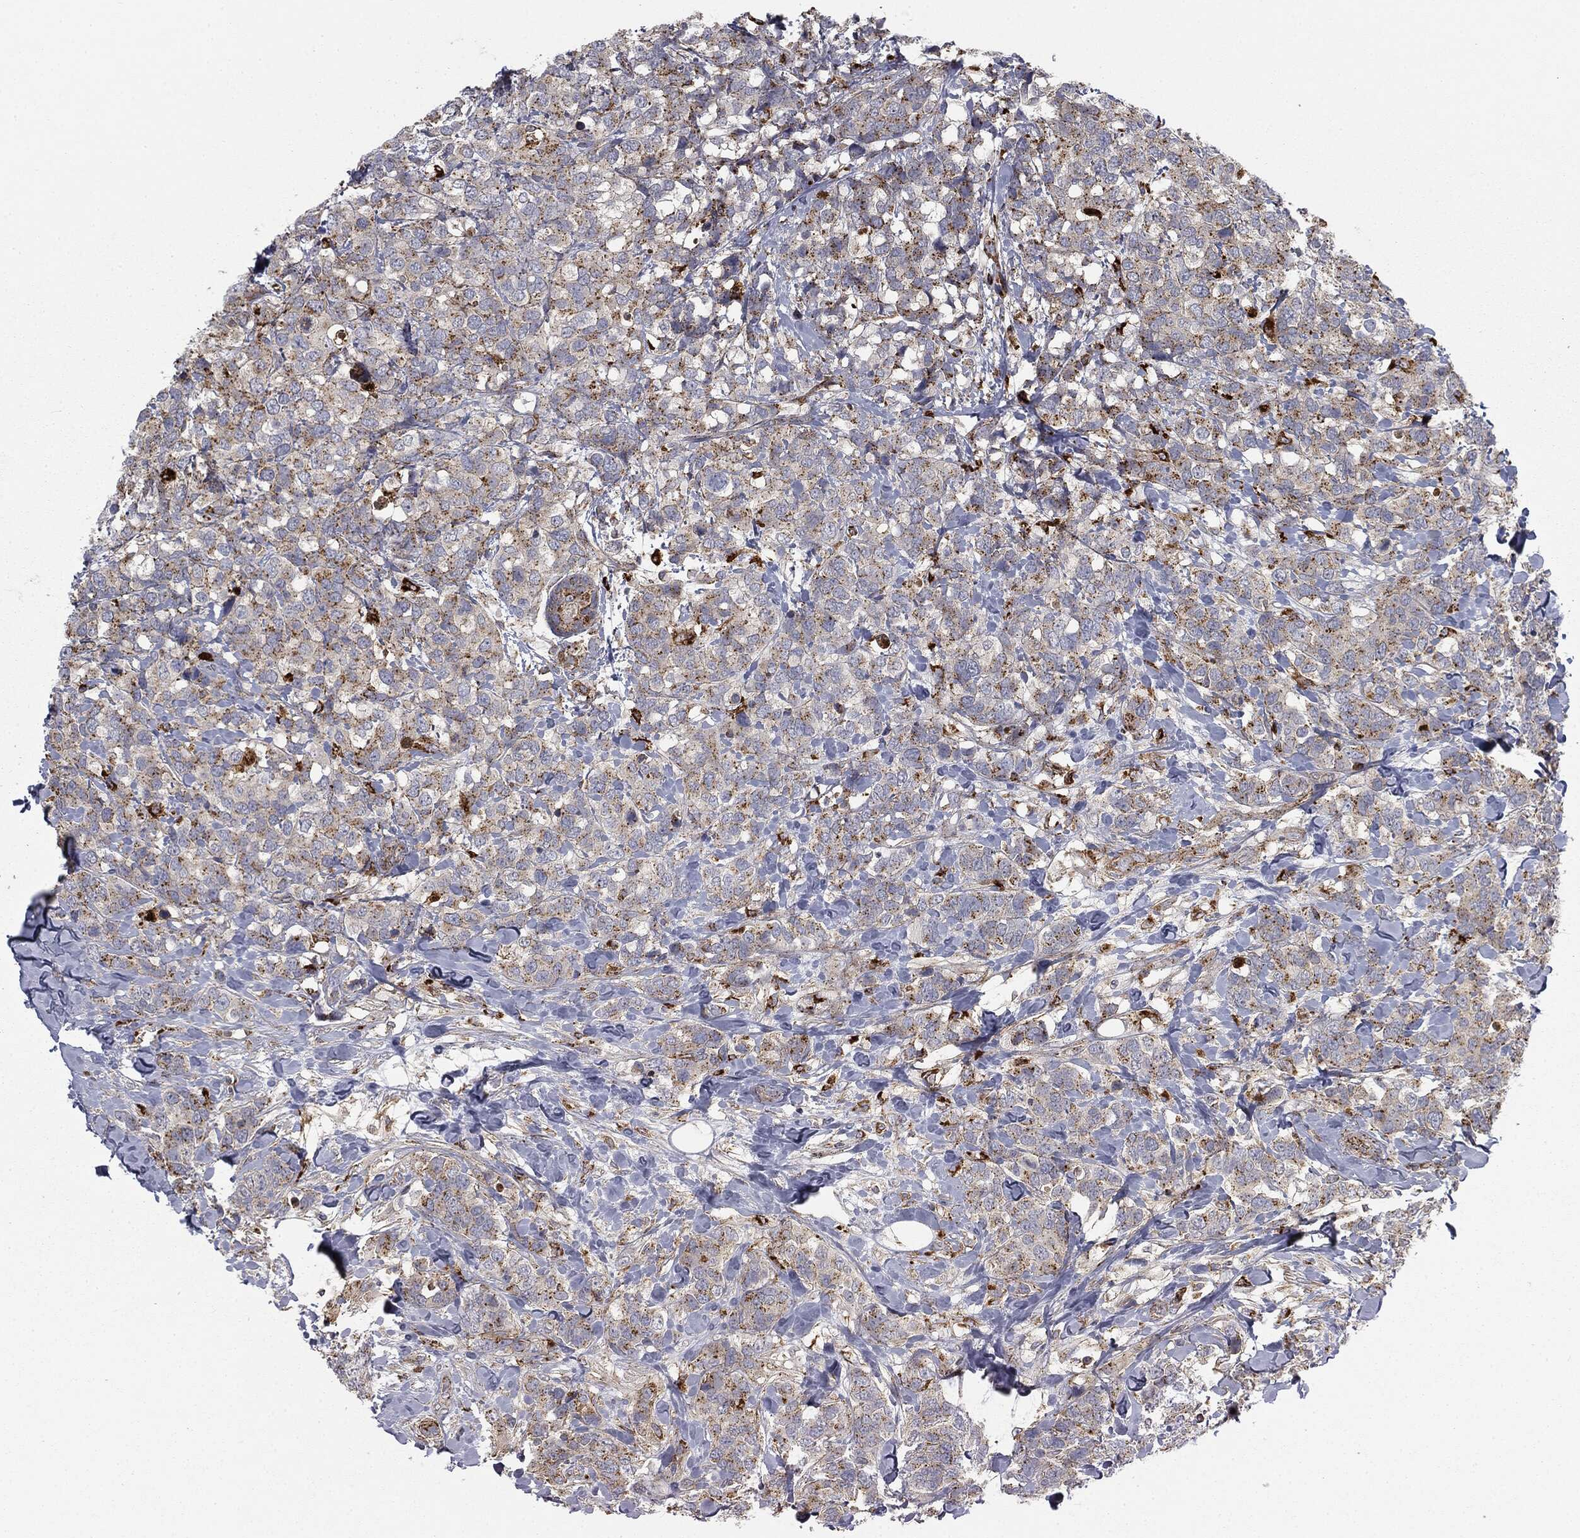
{"staining": {"intensity": "moderate", "quantity": "25%-75%", "location": "cytoplasmic/membranous"}, "tissue": "breast cancer", "cell_type": "Tumor cells", "image_type": "cancer", "snomed": [{"axis": "morphology", "description": "Lobular carcinoma"}, {"axis": "topography", "description": "Breast"}], "caption": "Protein expression analysis of breast cancer (lobular carcinoma) displays moderate cytoplasmic/membranous staining in about 25%-75% of tumor cells. (Stains: DAB in brown, nuclei in blue, Microscopy: brightfield microscopy at high magnification).", "gene": "CTSA", "patient": {"sex": "female", "age": 59}}